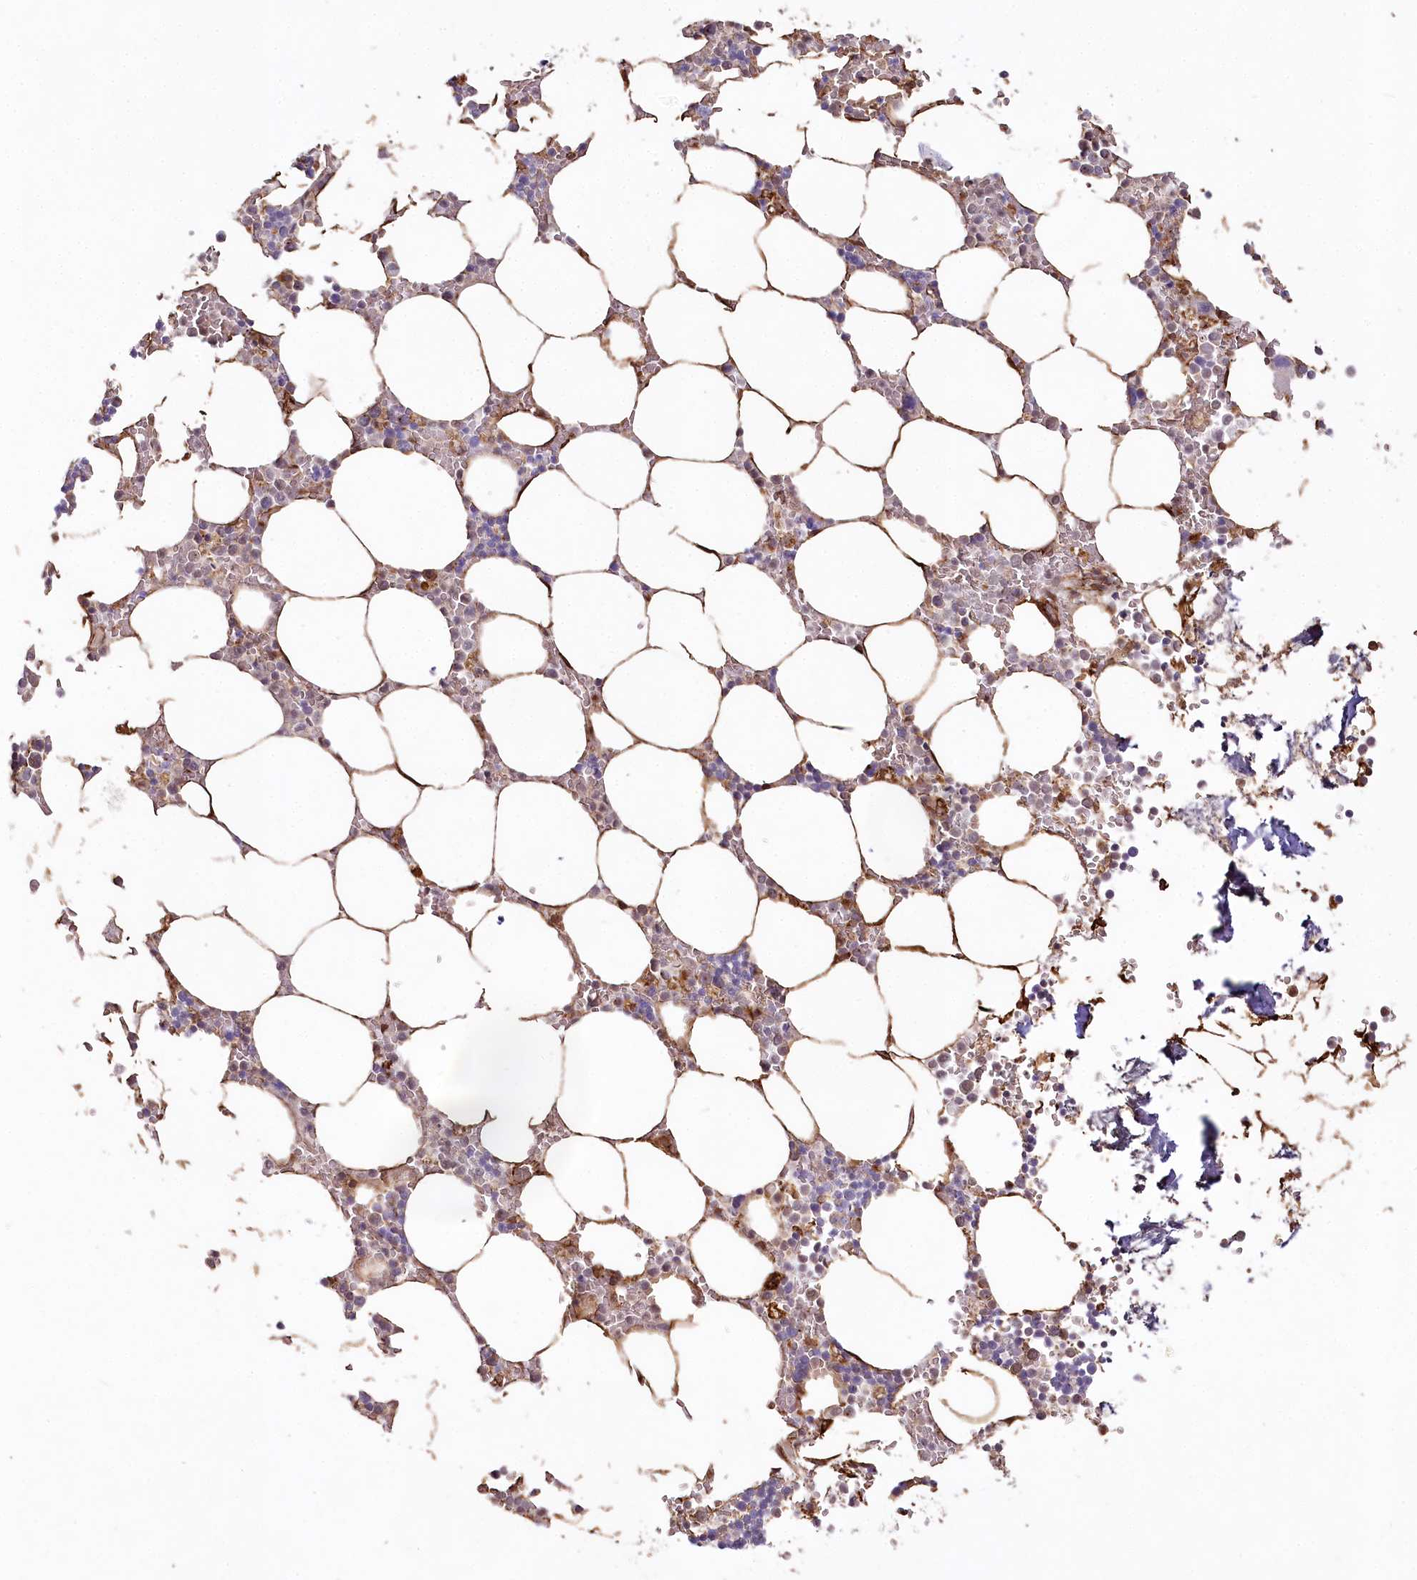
{"staining": {"intensity": "moderate", "quantity": "<25%", "location": "cytoplasmic/membranous,nuclear"}, "tissue": "bone marrow", "cell_type": "Hematopoietic cells", "image_type": "normal", "snomed": [{"axis": "morphology", "description": "Normal tissue, NOS"}, {"axis": "topography", "description": "Bone marrow"}], "caption": "Protein staining by immunohistochemistry (IHC) displays moderate cytoplasmic/membranous,nuclear staining in about <25% of hematopoietic cells in benign bone marrow.", "gene": "ALKBH8", "patient": {"sex": "male", "age": 70}}